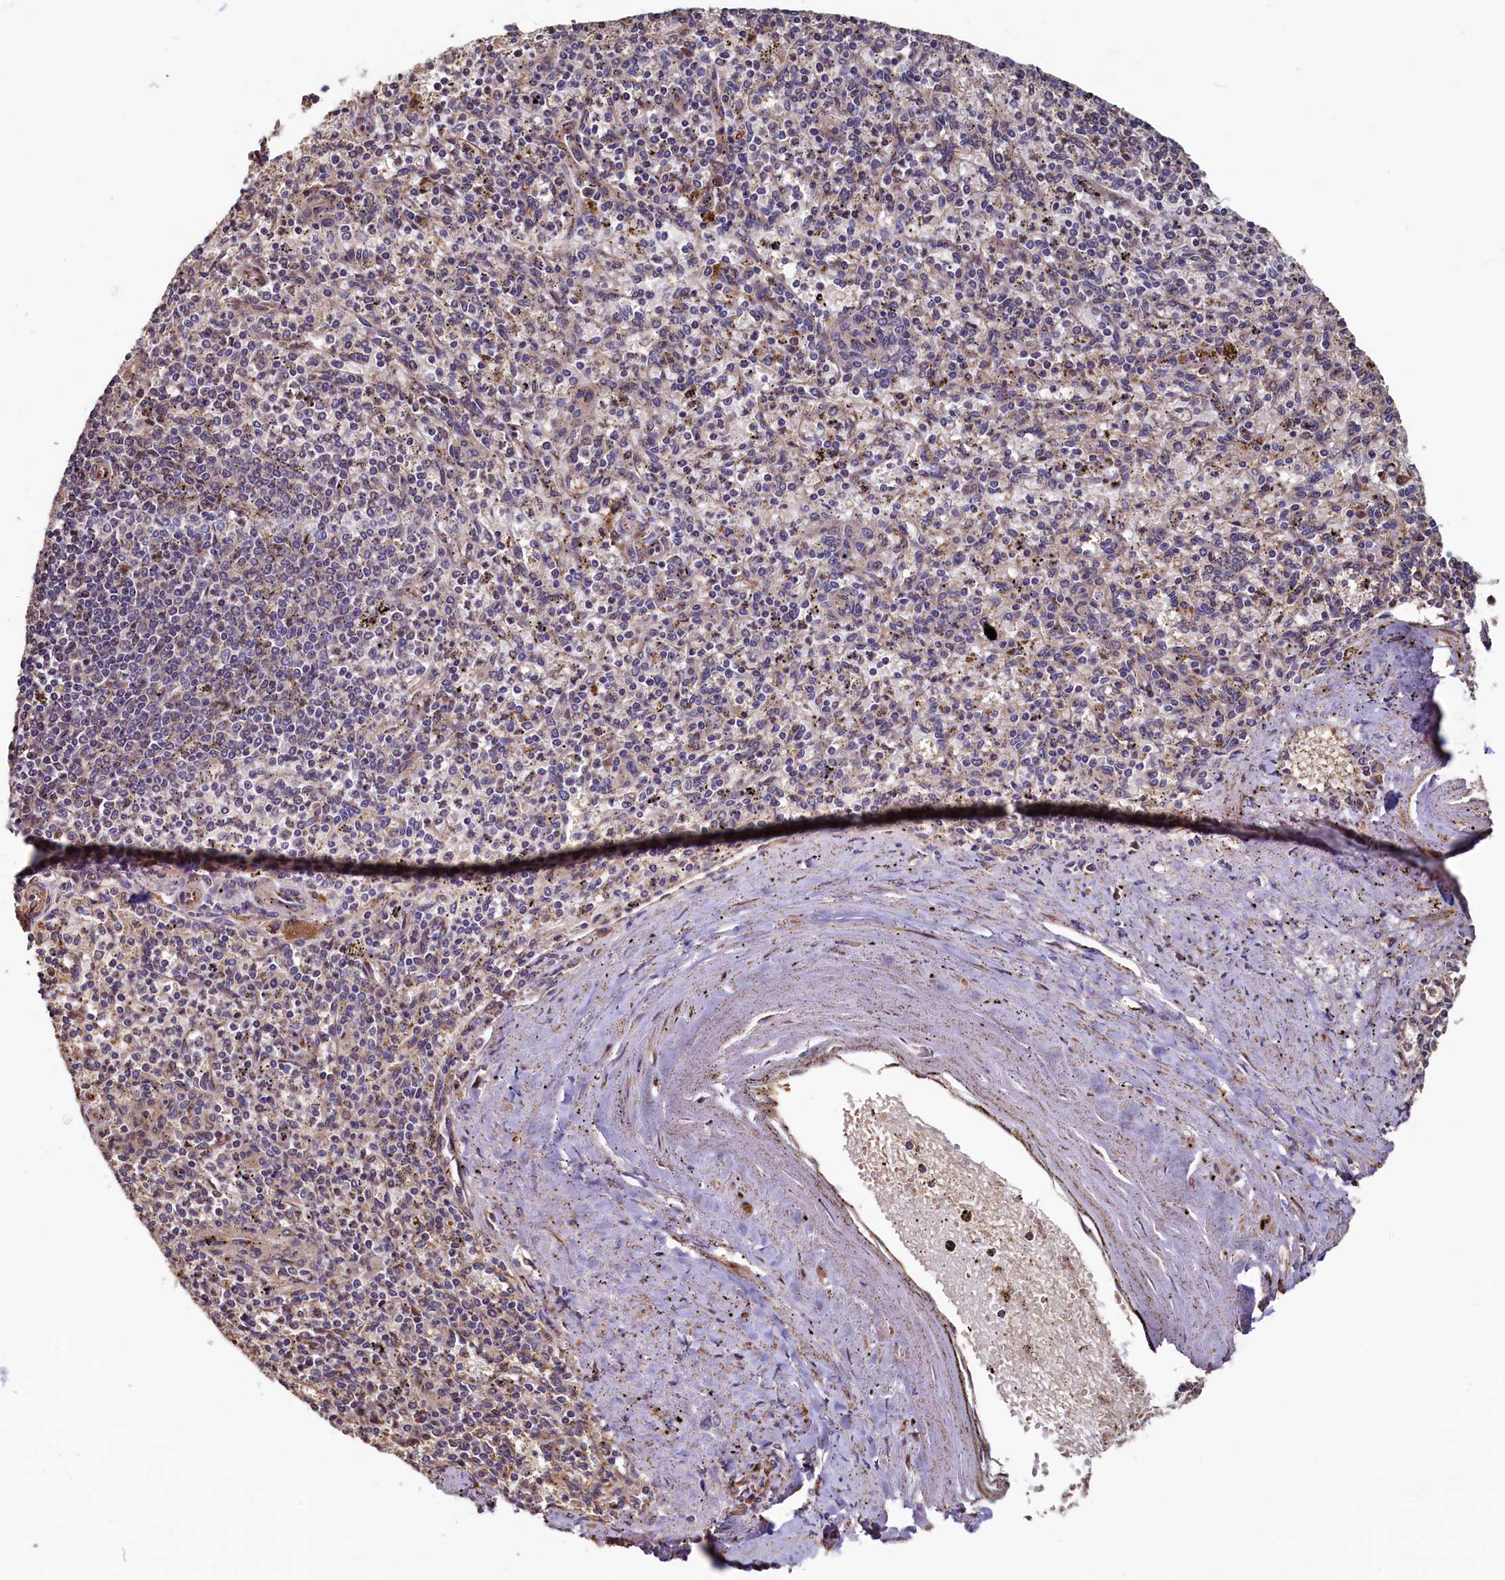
{"staining": {"intensity": "weak", "quantity": "<25%", "location": "cytoplasmic/membranous"}, "tissue": "spleen", "cell_type": "Cells in red pulp", "image_type": "normal", "snomed": [{"axis": "morphology", "description": "Normal tissue, NOS"}, {"axis": "topography", "description": "Spleen"}], "caption": "This is an IHC histopathology image of normal human spleen. There is no staining in cells in red pulp.", "gene": "TMEM181", "patient": {"sex": "male", "age": 72}}